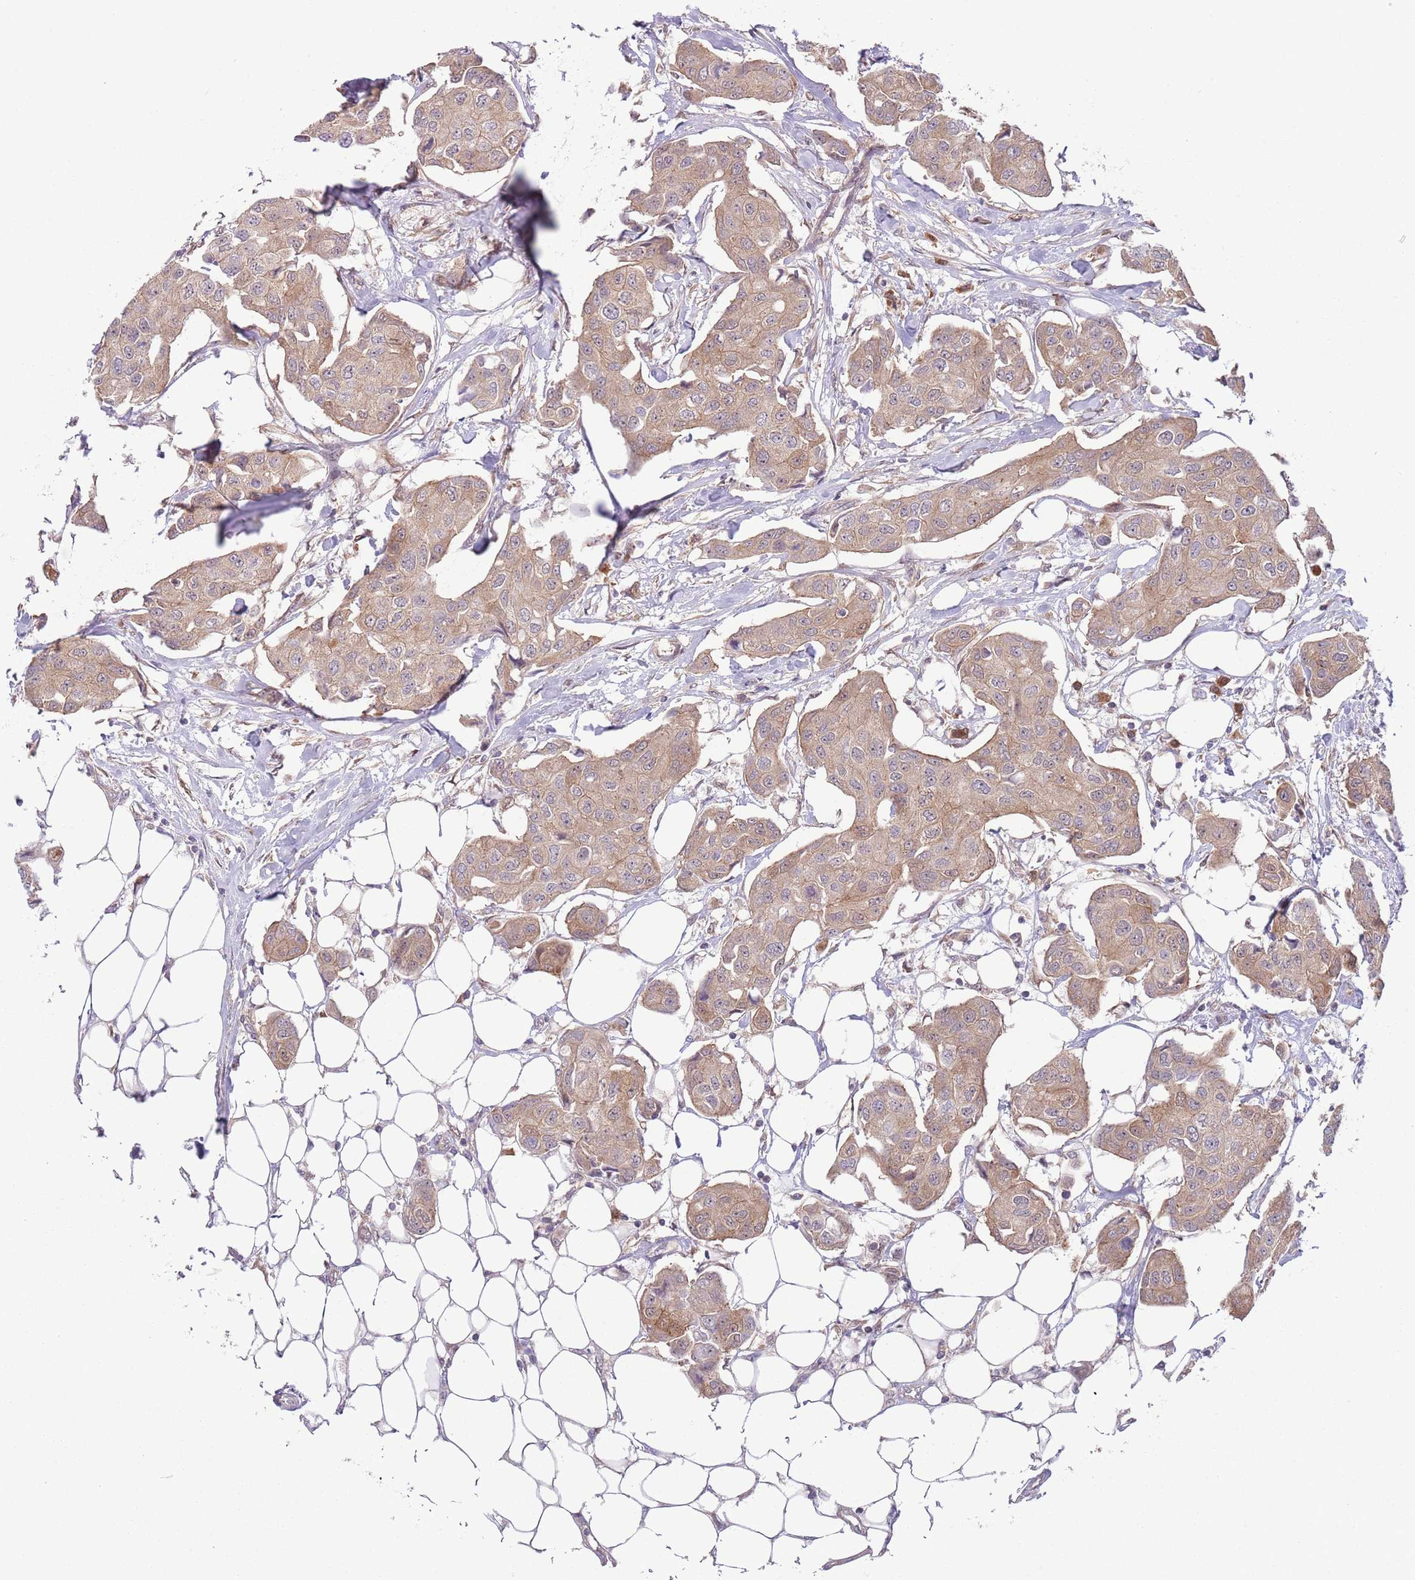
{"staining": {"intensity": "weak", "quantity": ">75%", "location": "cytoplasmic/membranous"}, "tissue": "breast cancer", "cell_type": "Tumor cells", "image_type": "cancer", "snomed": [{"axis": "morphology", "description": "Duct carcinoma"}, {"axis": "topography", "description": "Breast"}, {"axis": "topography", "description": "Lymph node"}], "caption": "Breast intraductal carcinoma tissue demonstrates weak cytoplasmic/membranous expression in about >75% of tumor cells", "gene": "COPE", "patient": {"sex": "female", "age": 80}}